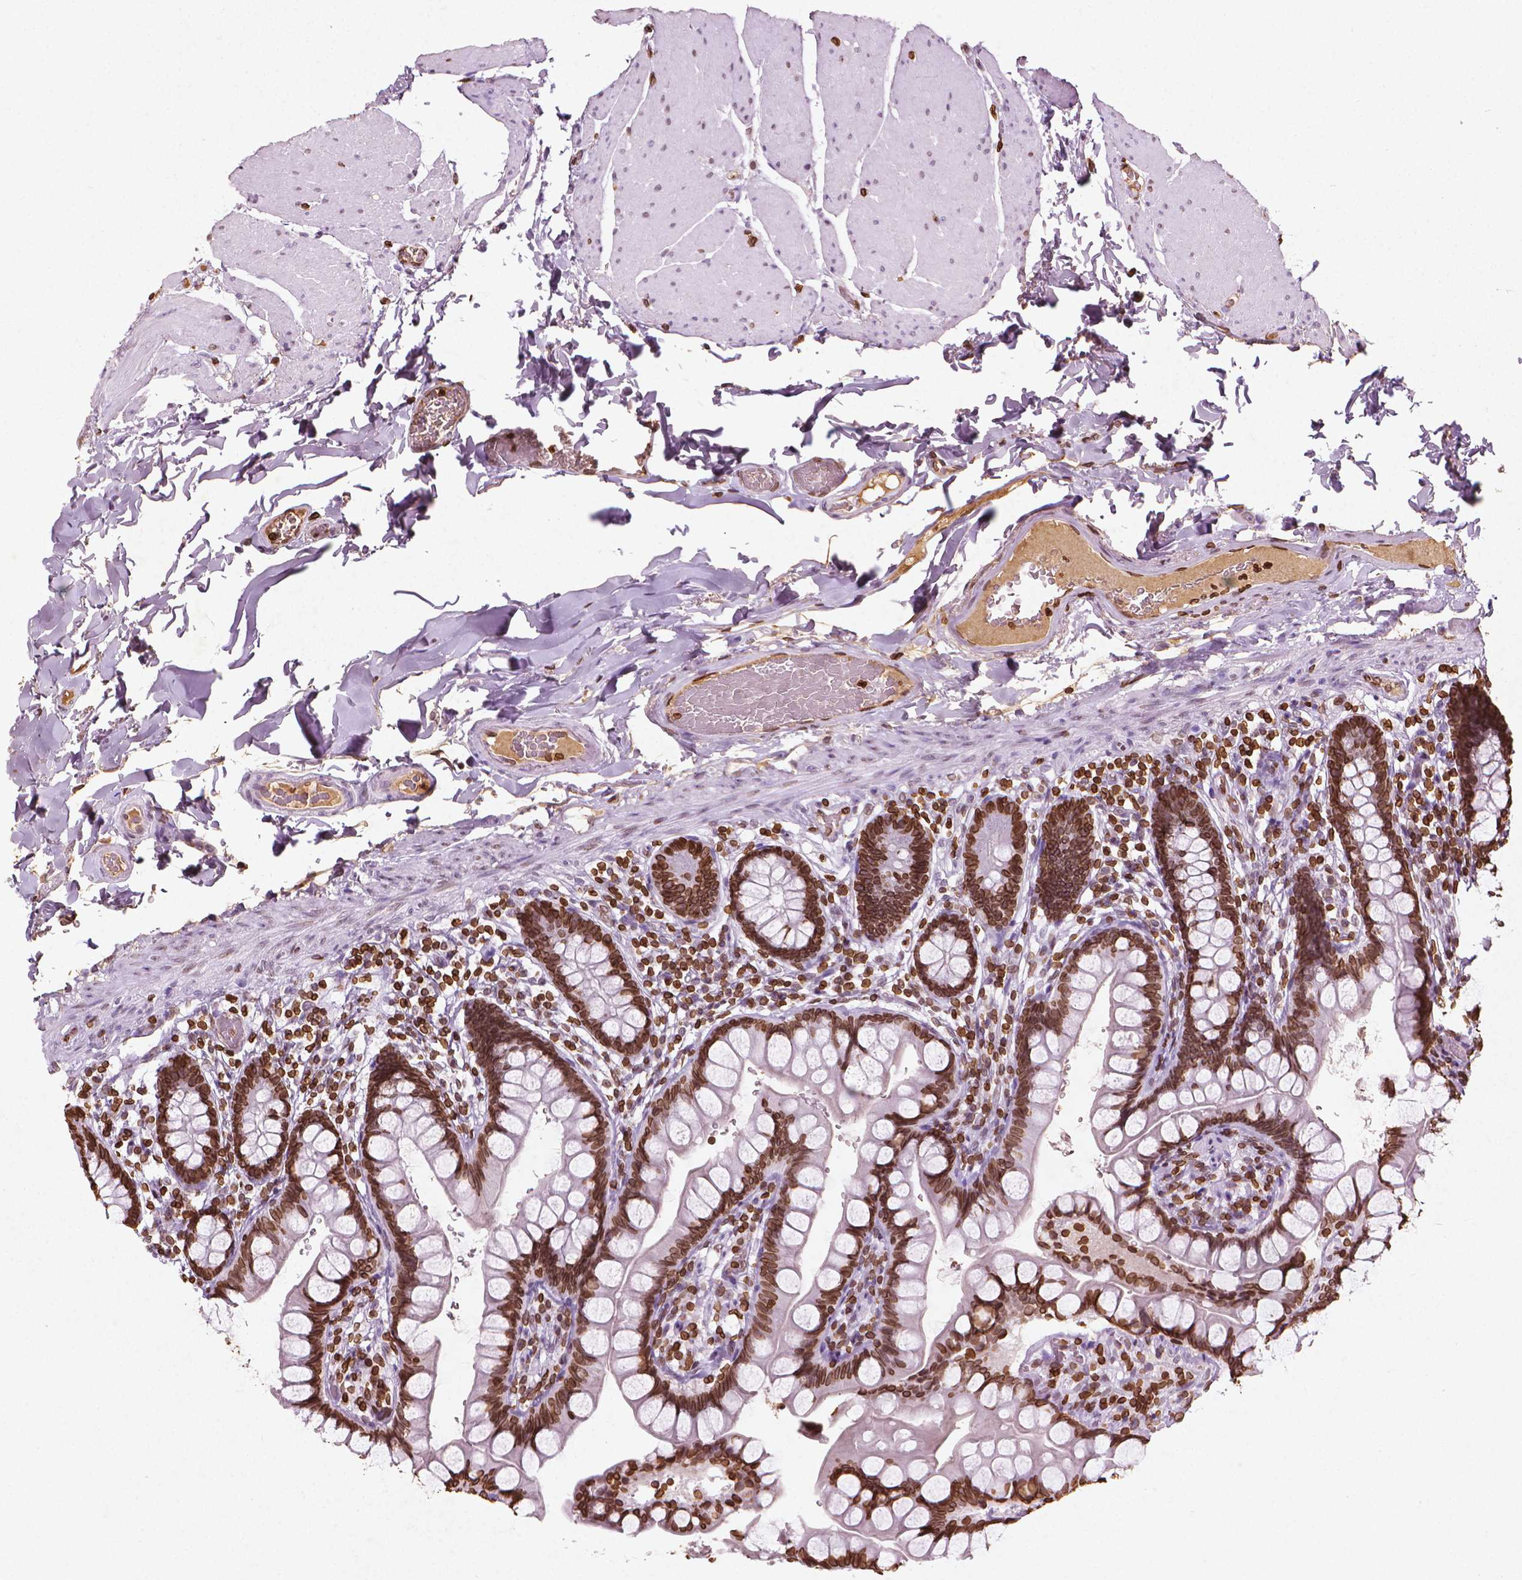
{"staining": {"intensity": "strong", "quantity": ">75%", "location": "cytoplasmic/membranous,nuclear"}, "tissue": "small intestine", "cell_type": "Glandular cells", "image_type": "normal", "snomed": [{"axis": "morphology", "description": "Normal tissue, NOS"}, {"axis": "topography", "description": "Small intestine"}], "caption": "Strong cytoplasmic/membranous,nuclear protein staining is seen in approximately >75% of glandular cells in small intestine. The staining was performed using DAB, with brown indicating positive protein expression. Nuclei are stained blue with hematoxylin.", "gene": "LMNB1", "patient": {"sex": "male", "age": 70}}